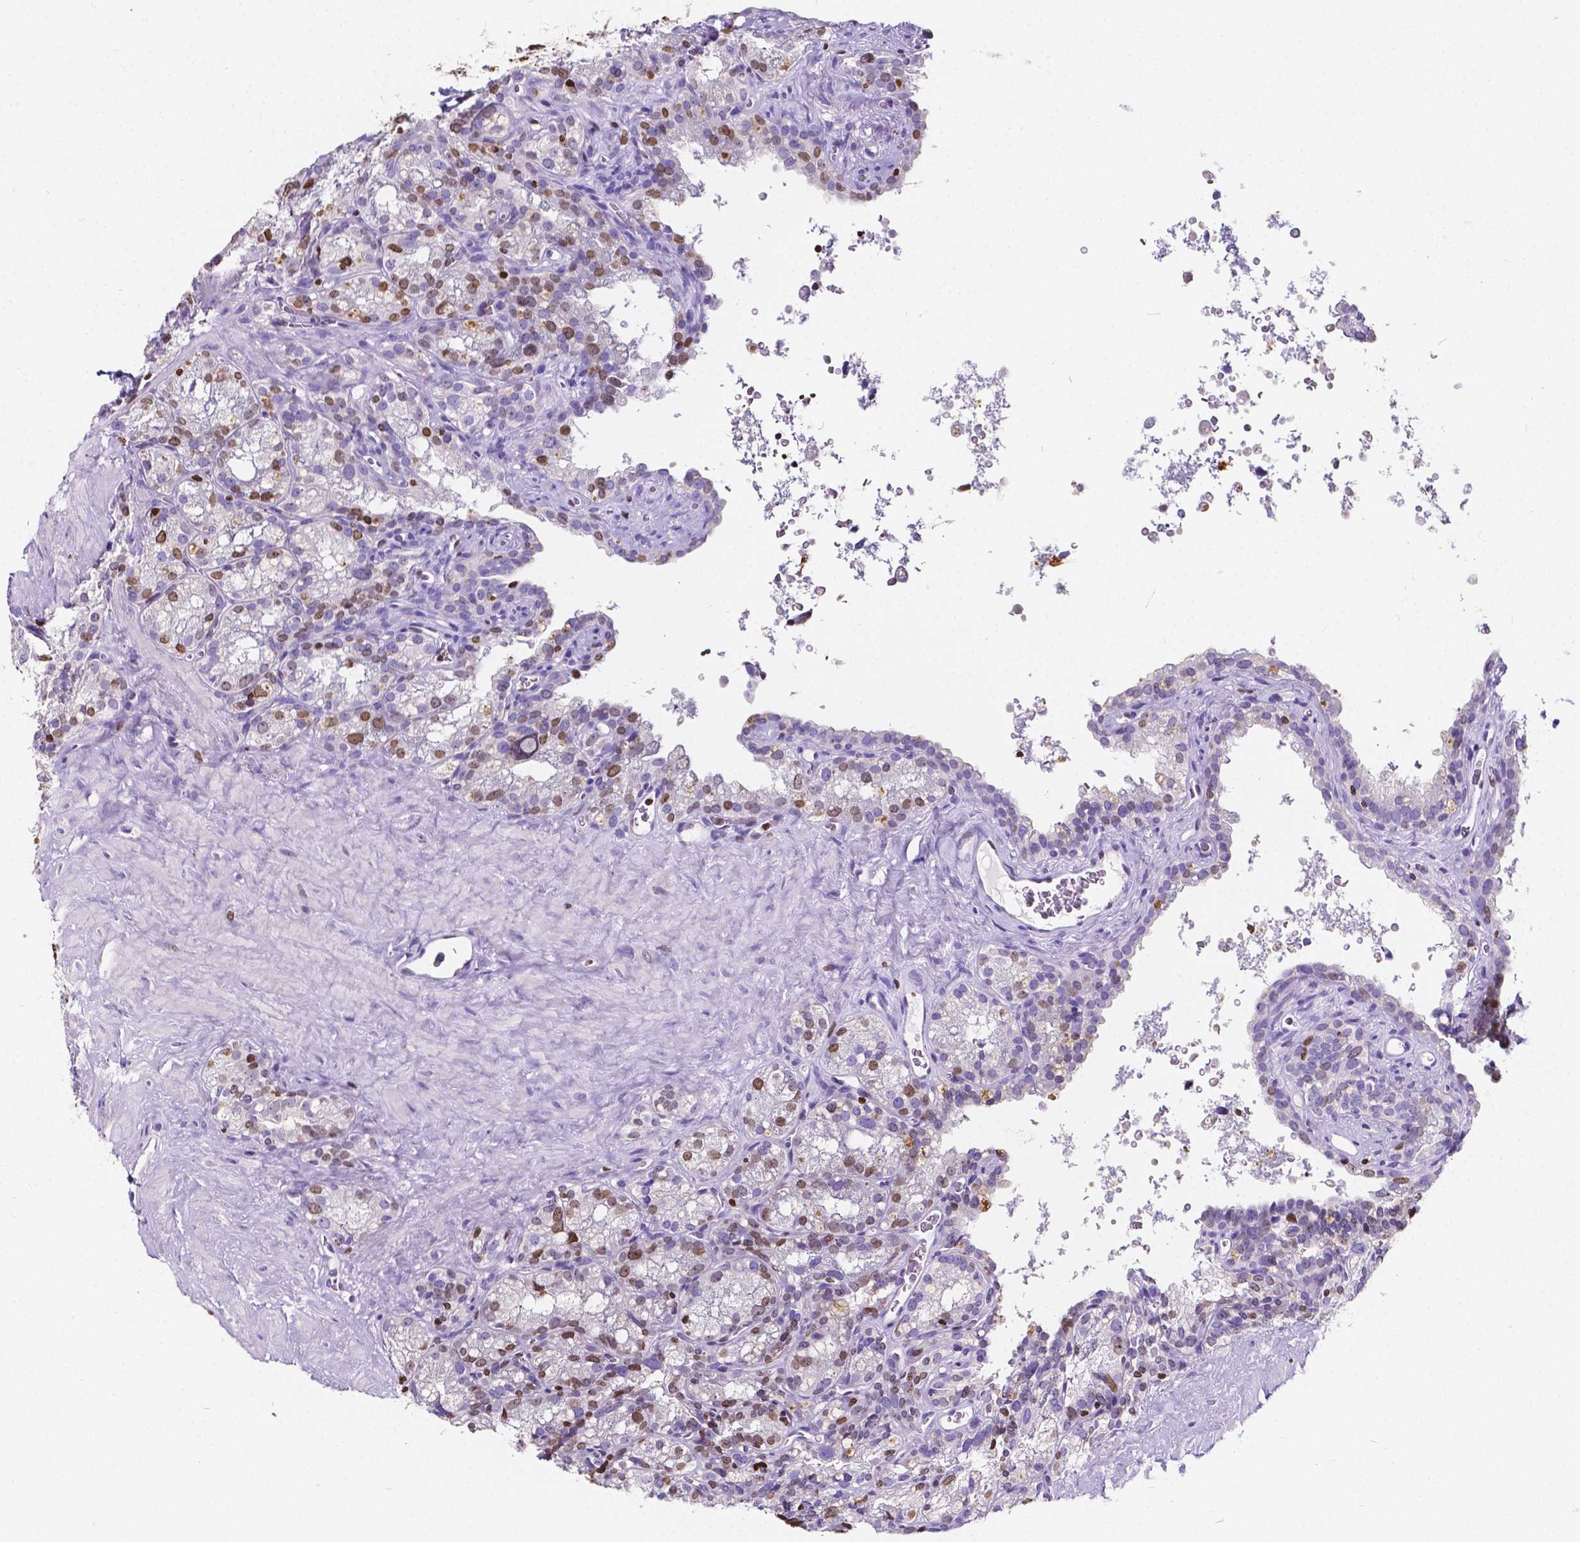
{"staining": {"intensity": "strong", "quantity": "25%-75%", "location": "nuclear"}, "tissue": "seminal vesicle", "cell_type": "Glandular cells", "image_type": "normal", "snomed": [{"axis": "morphology", "description": "Normal tissue, NOS"}, {"axis": "topography", "description": "Prostate"}, {"axis": "topography", "description": "Seminal veicle"}], "caption": "Immunohistochemical staining of normal seminal vesicle reveals 25%-75% levels of strong nuclear protein staining in approximately 25%-75% of glandular cells.", "gene": "CBY3", "patient": {"sex": "male", "age": 71}}